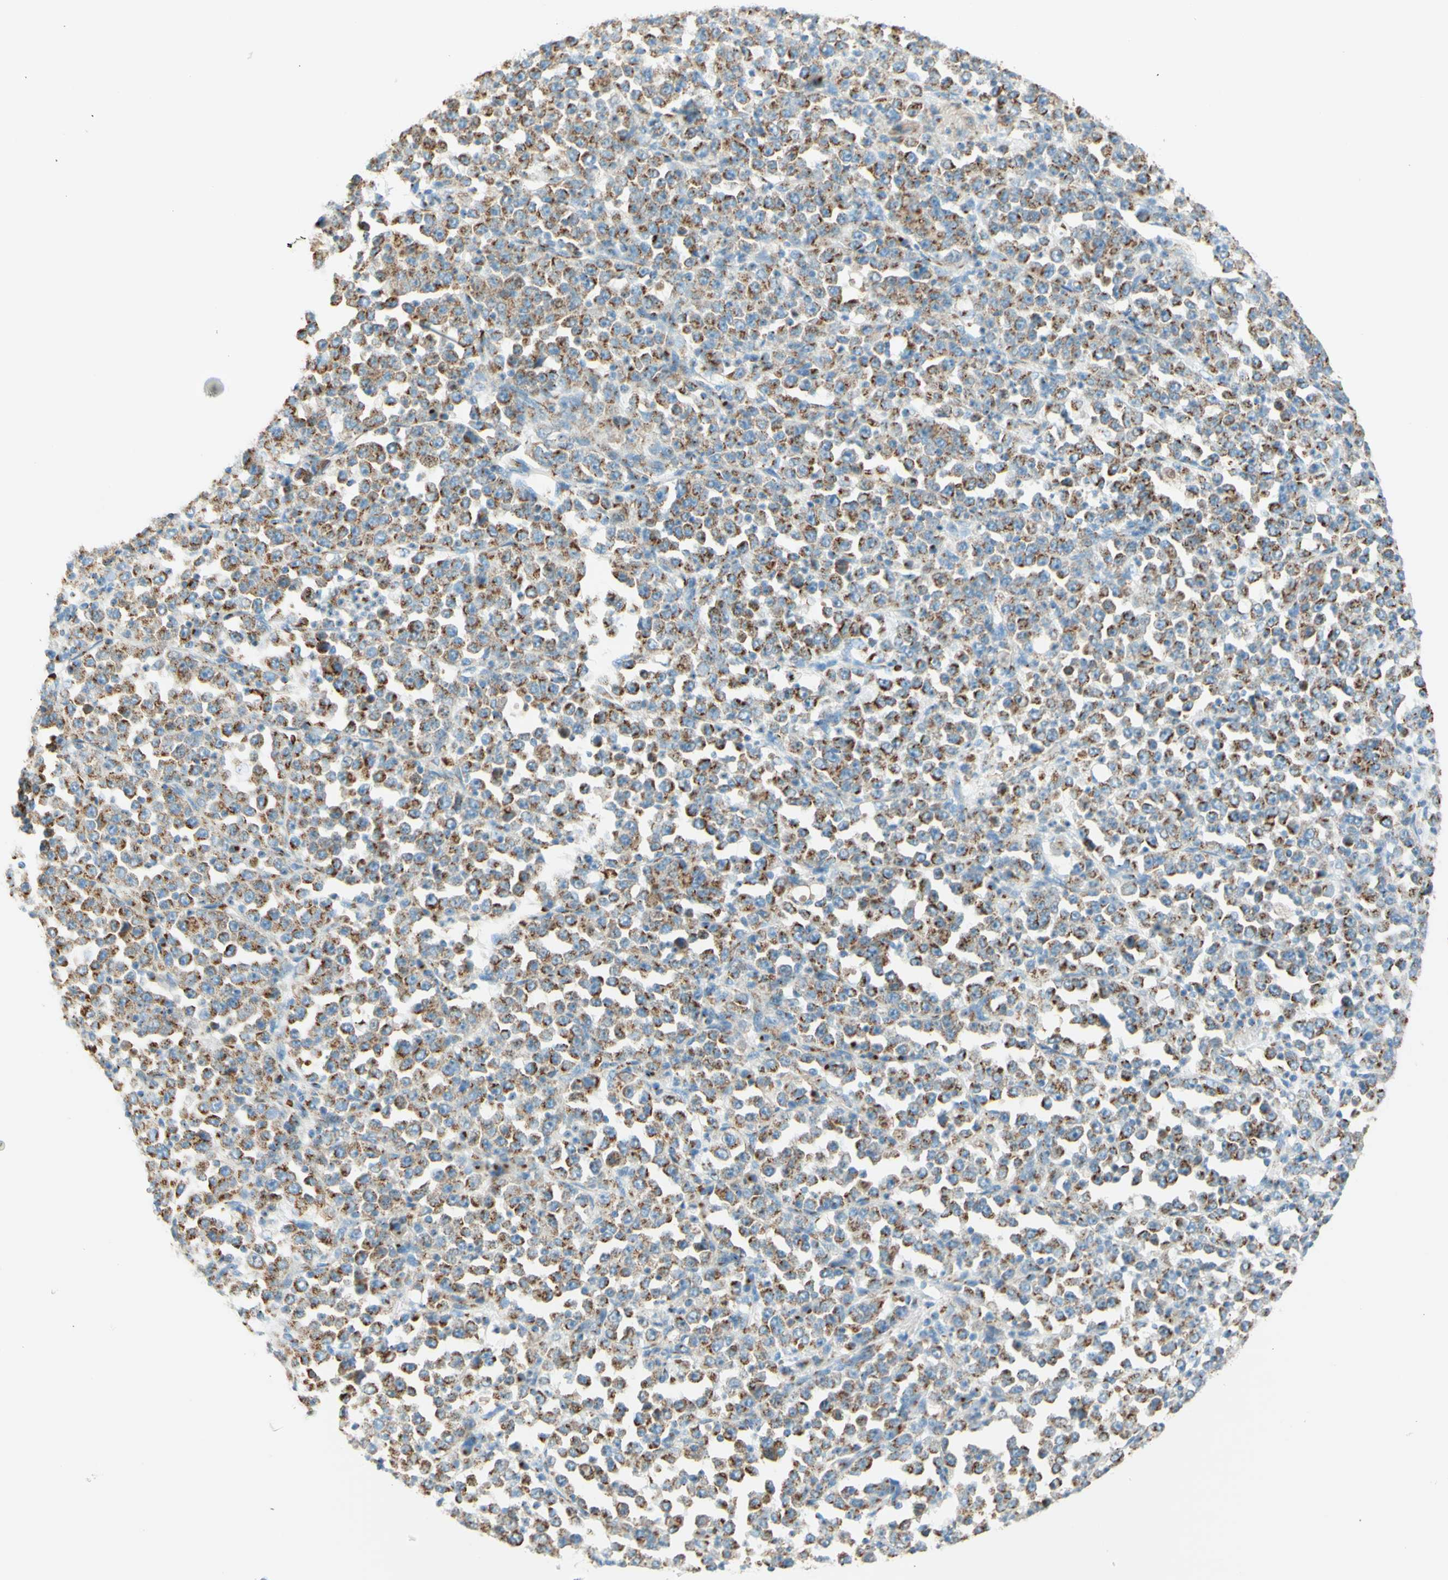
{"staining": {"intensity": "moderate", "quantity": ">75%", "location": "cytoplasmic/membranous"}, "tissue": "stomach cancer", "cell_type": "Tumor cells", "image_type": "cancer", "snomed": [{"axis": "morphology", "description": "Normal tissue, NOS"}, {"axis": "morphology", "description": "Adenocarcinoma, NOS"}, {"axis": "topography", "description": "Stomach, upper"}, {"axis": "topography", "description": "Stomach"}], "caption": "Adenocarcinoma (stomach) stained for a protein shows moderate cytoplasmic/membranous positivity in tumor cells. (IHC, brightfield microscopy, high magnification).", "gene": "GOLGB1", "patient": {"sex": "male", "age": 59}}